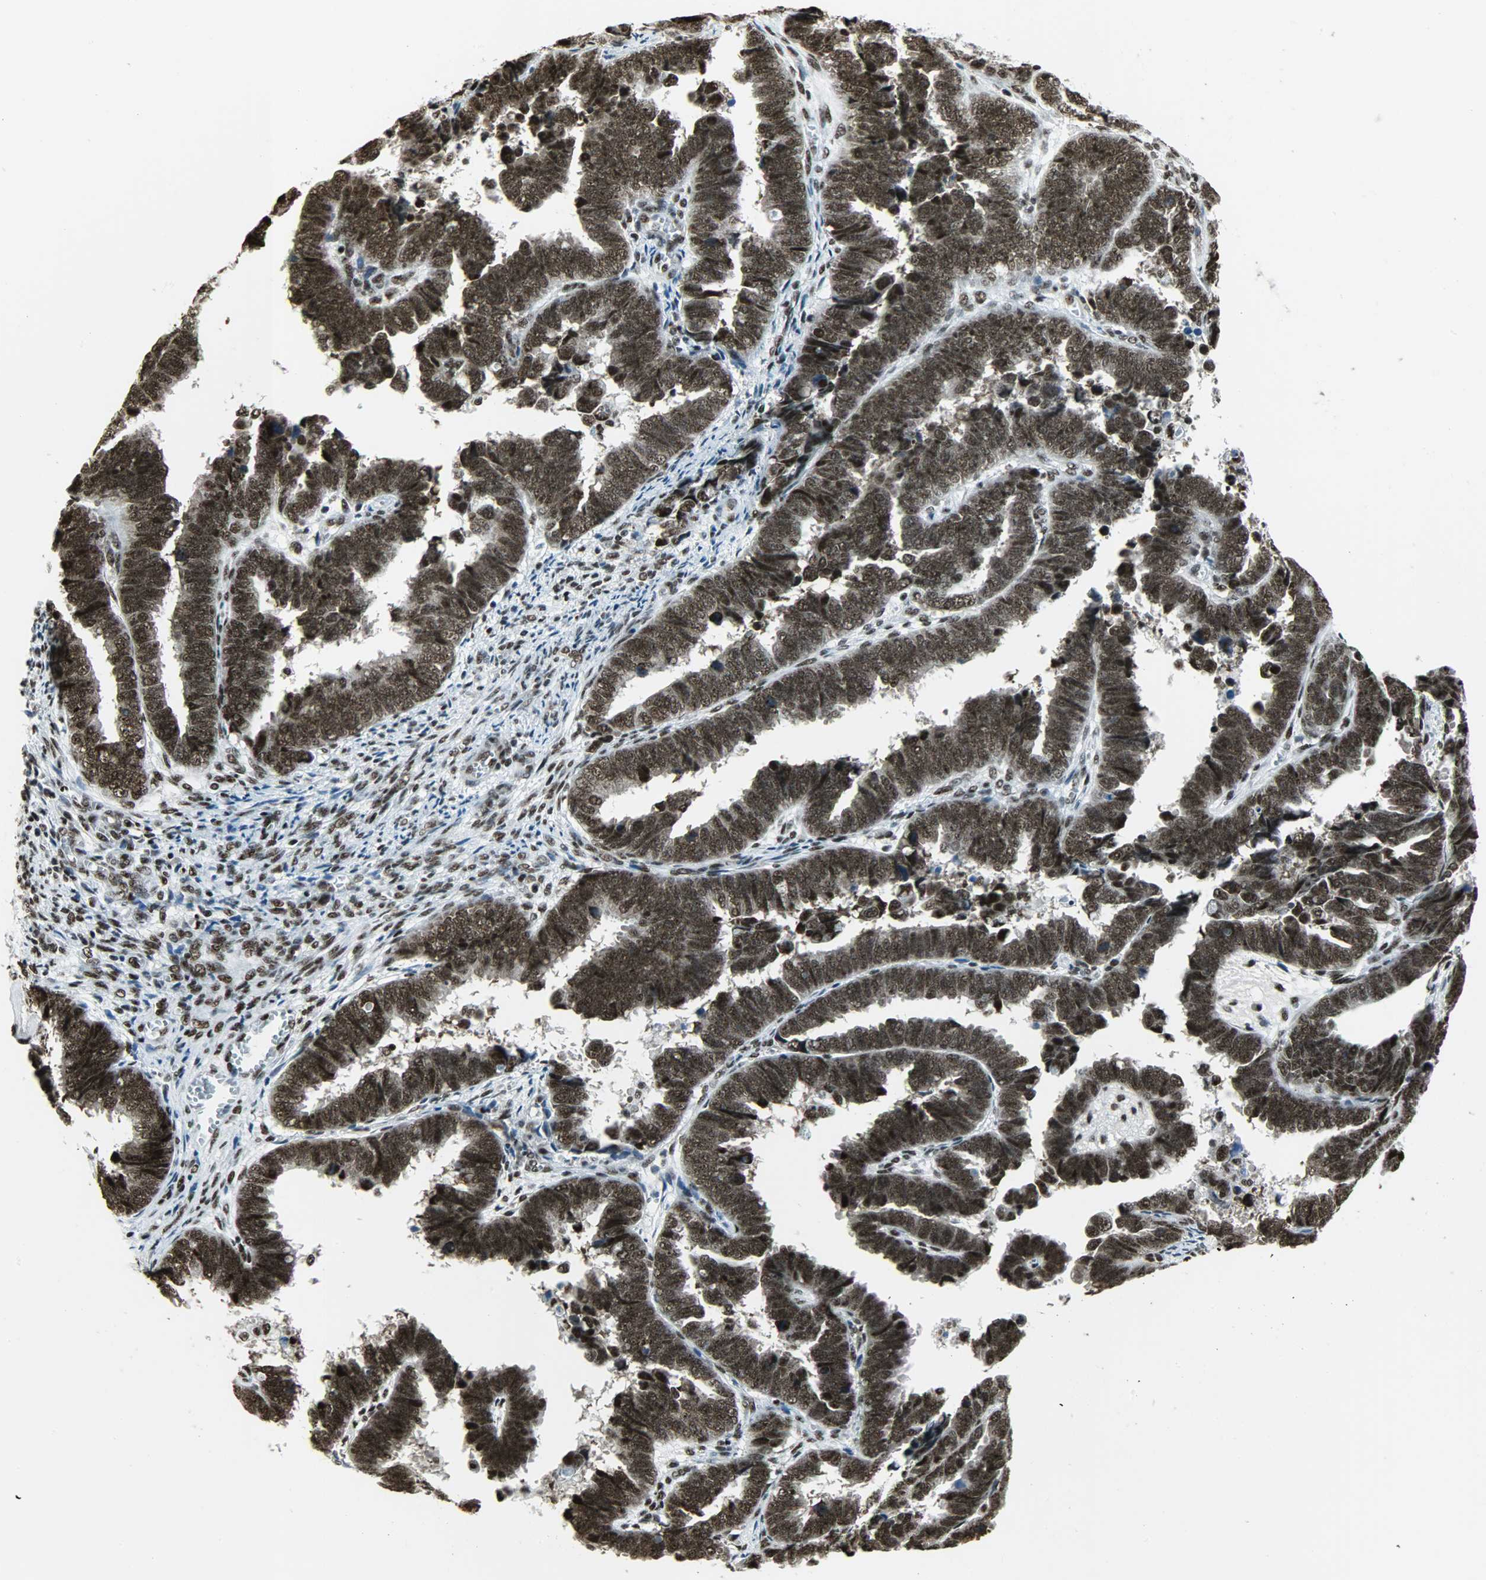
{"staining": {"intensity": "strong", "quantity": ">75%", "location": "nuclear"}, "tissue": "endometrial cancer", "cell_type": "Tumor cells", "image_type": "cancer", "snomed": [{"axis": "morphology", "description": "Adenocarcinoma, NOS"}, {"axis": "topography", "description": "Endometrium"}], "caption": "A histopathology image of adenocarcinoma (endometrial) stained for a protein shows strong nuclear brown staining in tumor cells. (Brightfield microscopy of DAB IHC at high magnification).", "gene": "SNRPA", "patient": {"sex": "female", "age": 75}}